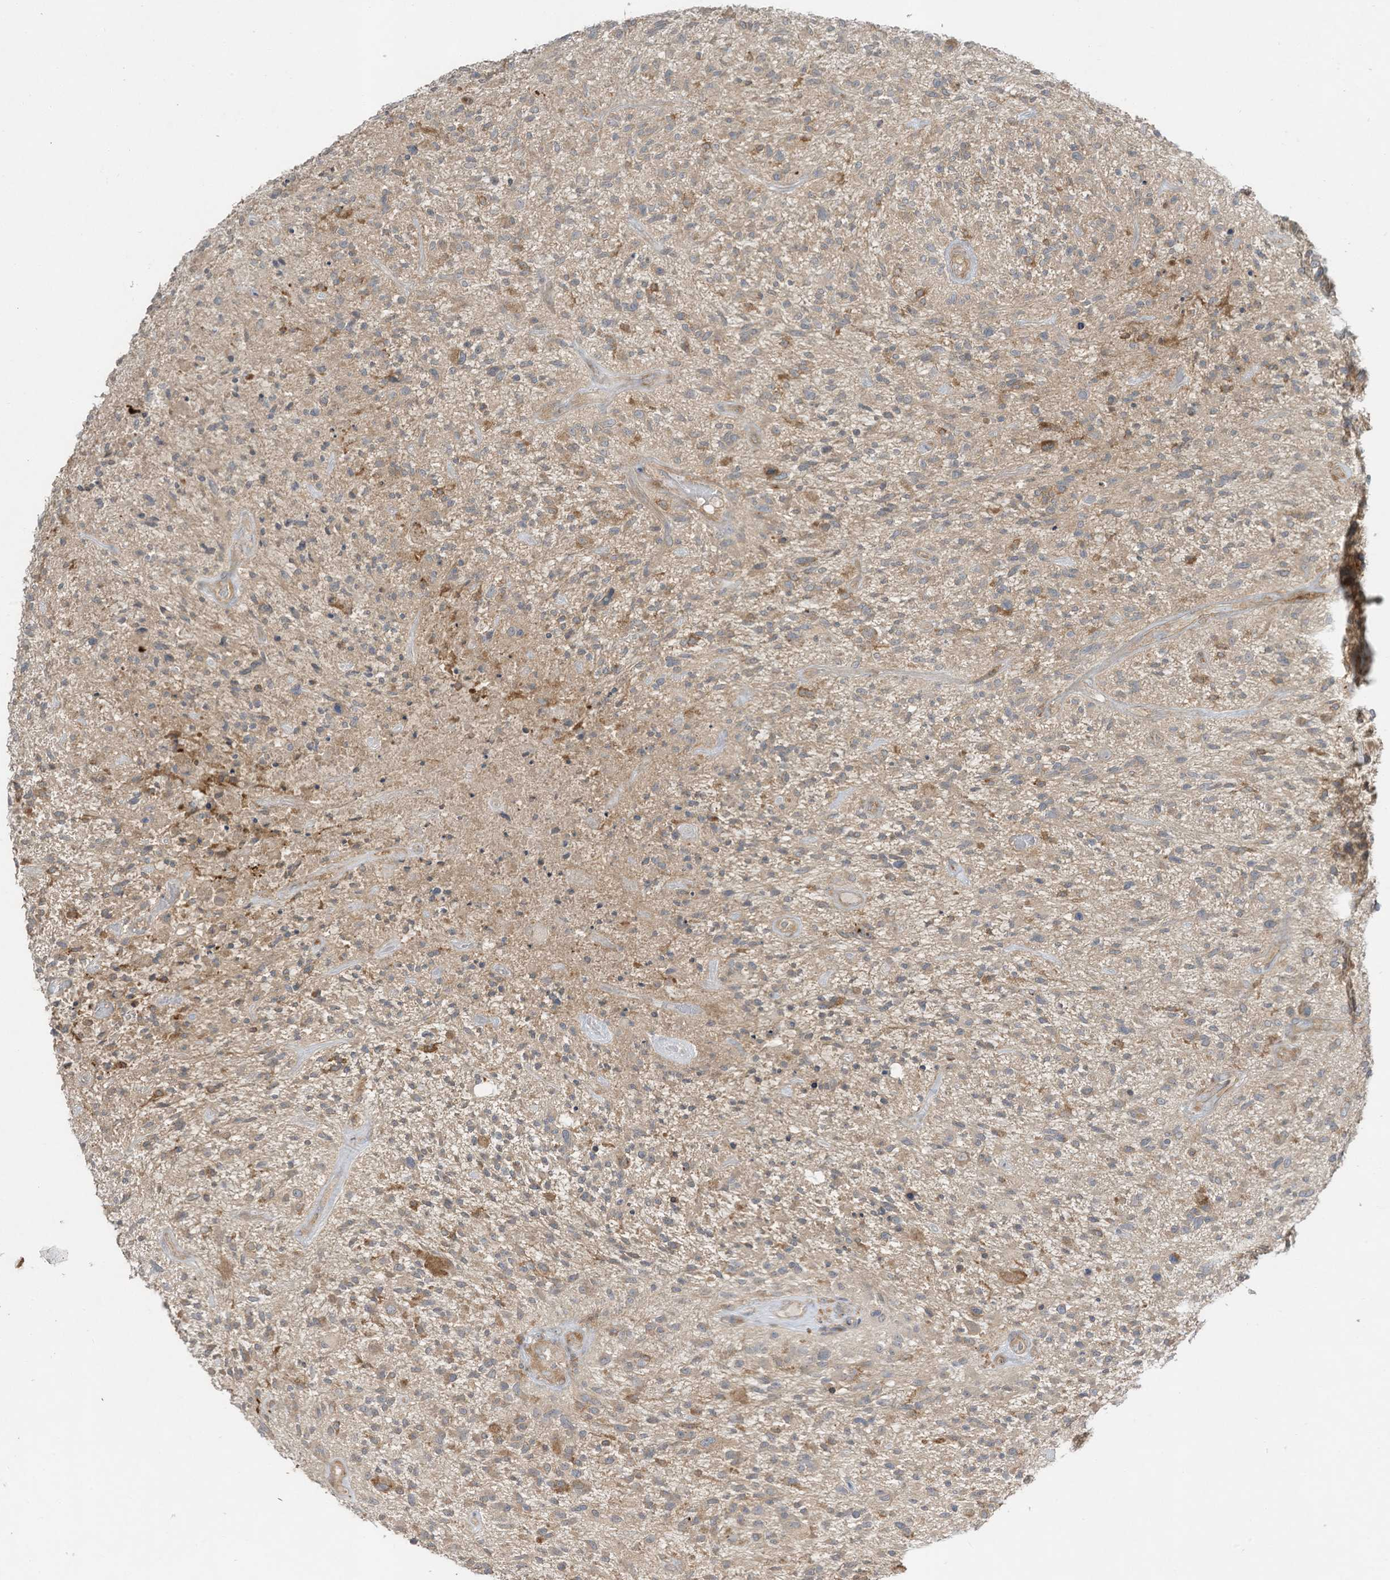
{"staining": {"intensity": "weak", "quantity": "<25%", "location": "cytoplasmic/membranous"}, "tissue": "glioma", "cell_type": "Tumor cells", "image_type": "cancer", "snomed": [{"axis": "morphology", "description": "Glioma, malignant, High grade"}, {"axis": "topography", "description": "Brain"}], "caption": "High-grade glioma (malignant) was stained to show a protein in brown. There is no significant positivity in tumor cells. (DAB (3,3'-diaminobenzidine) IHC, high magnification).", "gene": "LDAH", "patient": {"sex": "male", "age": 47}}